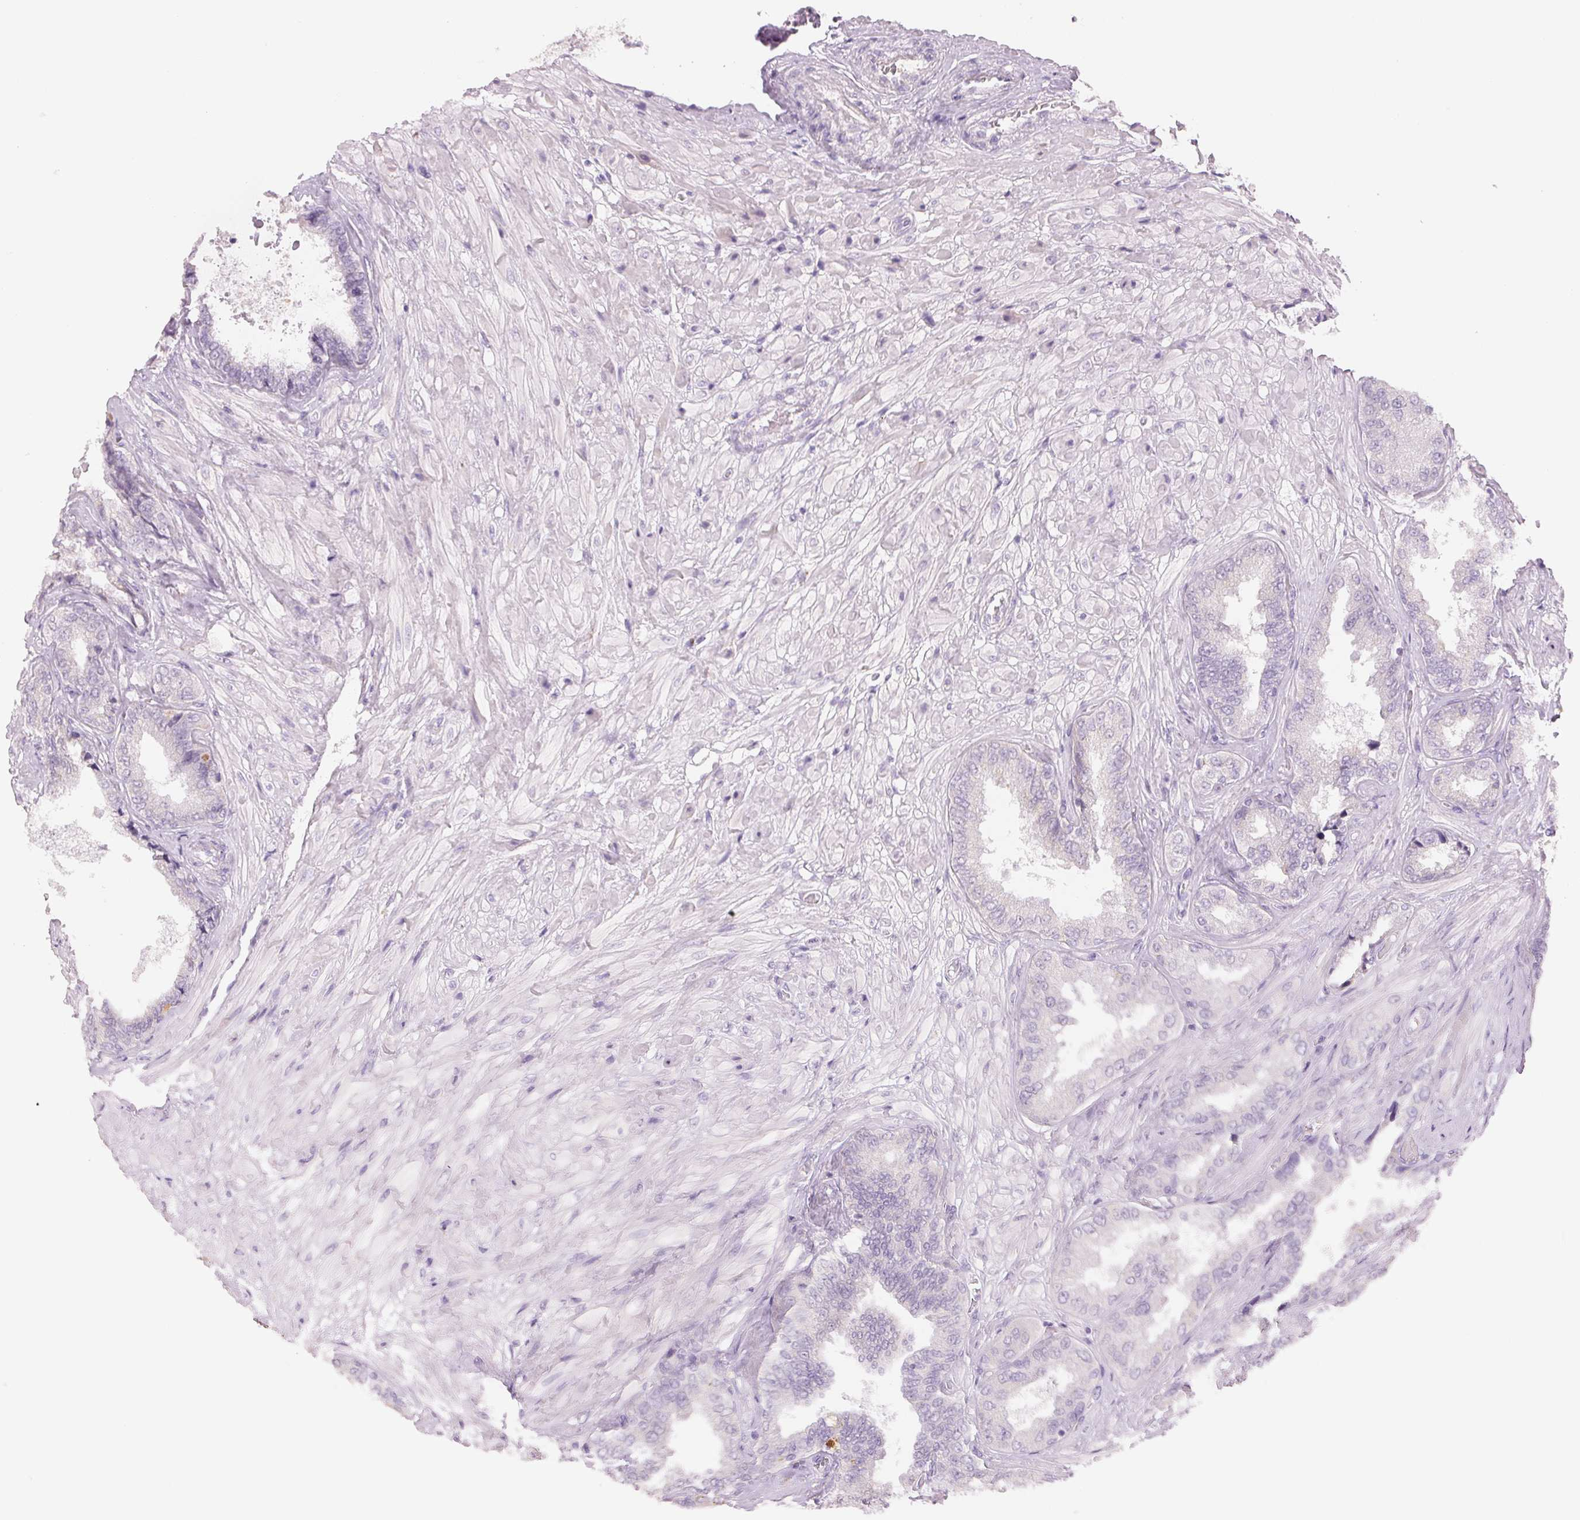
{"staining": {"intensity": "weak", "quantity": "25%-75%", "location": "cytoplasmic/membranous"}, "tissue": "seminal vesicle", "cell_type": "Glandular cells", "image_type": "normal", "snomed": [{"axis": "morphology", "description": "Normal tissue, NOS"}, {"axis": "topography", "description": "Seminal veicle"}], "caption": "IHC (DAB (3,3'-diaminobenzidine)) staining of normal seminal vesicle shows weak cytoplasmic/membranous protein positivity in approximately 25%-75% of glandular cells. The protein is stained brown, and the nuclei are stained in blue (DAB IHC with brightfield microscopy, high magnification).", "gene": "RMDN2", "patient": {"sex": "male", "age": 68}}